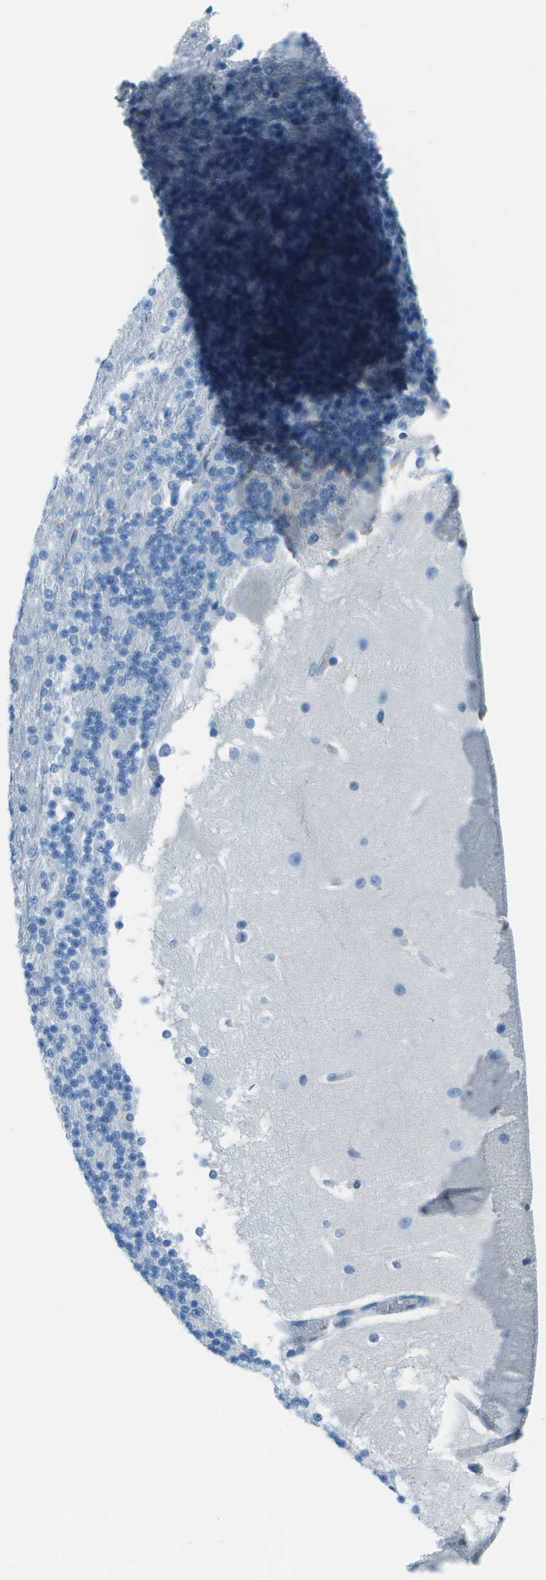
{"staining": {"intensity": "negative", "quantity": "none", "location": "none"}, "tissue": "cerebellum", "cell_type": "Cells in granular layer", "image_type": "normal", "snomed": [{"axis": "morphology", "description": "Normal tissue, NOS"}, {"axis": "topography", "description": "Cerebellum"}], "caption": "Protein analysis of unremarkable cerebellum displays no significant positivity in cells in granular layer.", "gene": "ASL", "patient": {"sex": "female", "age": 19}}